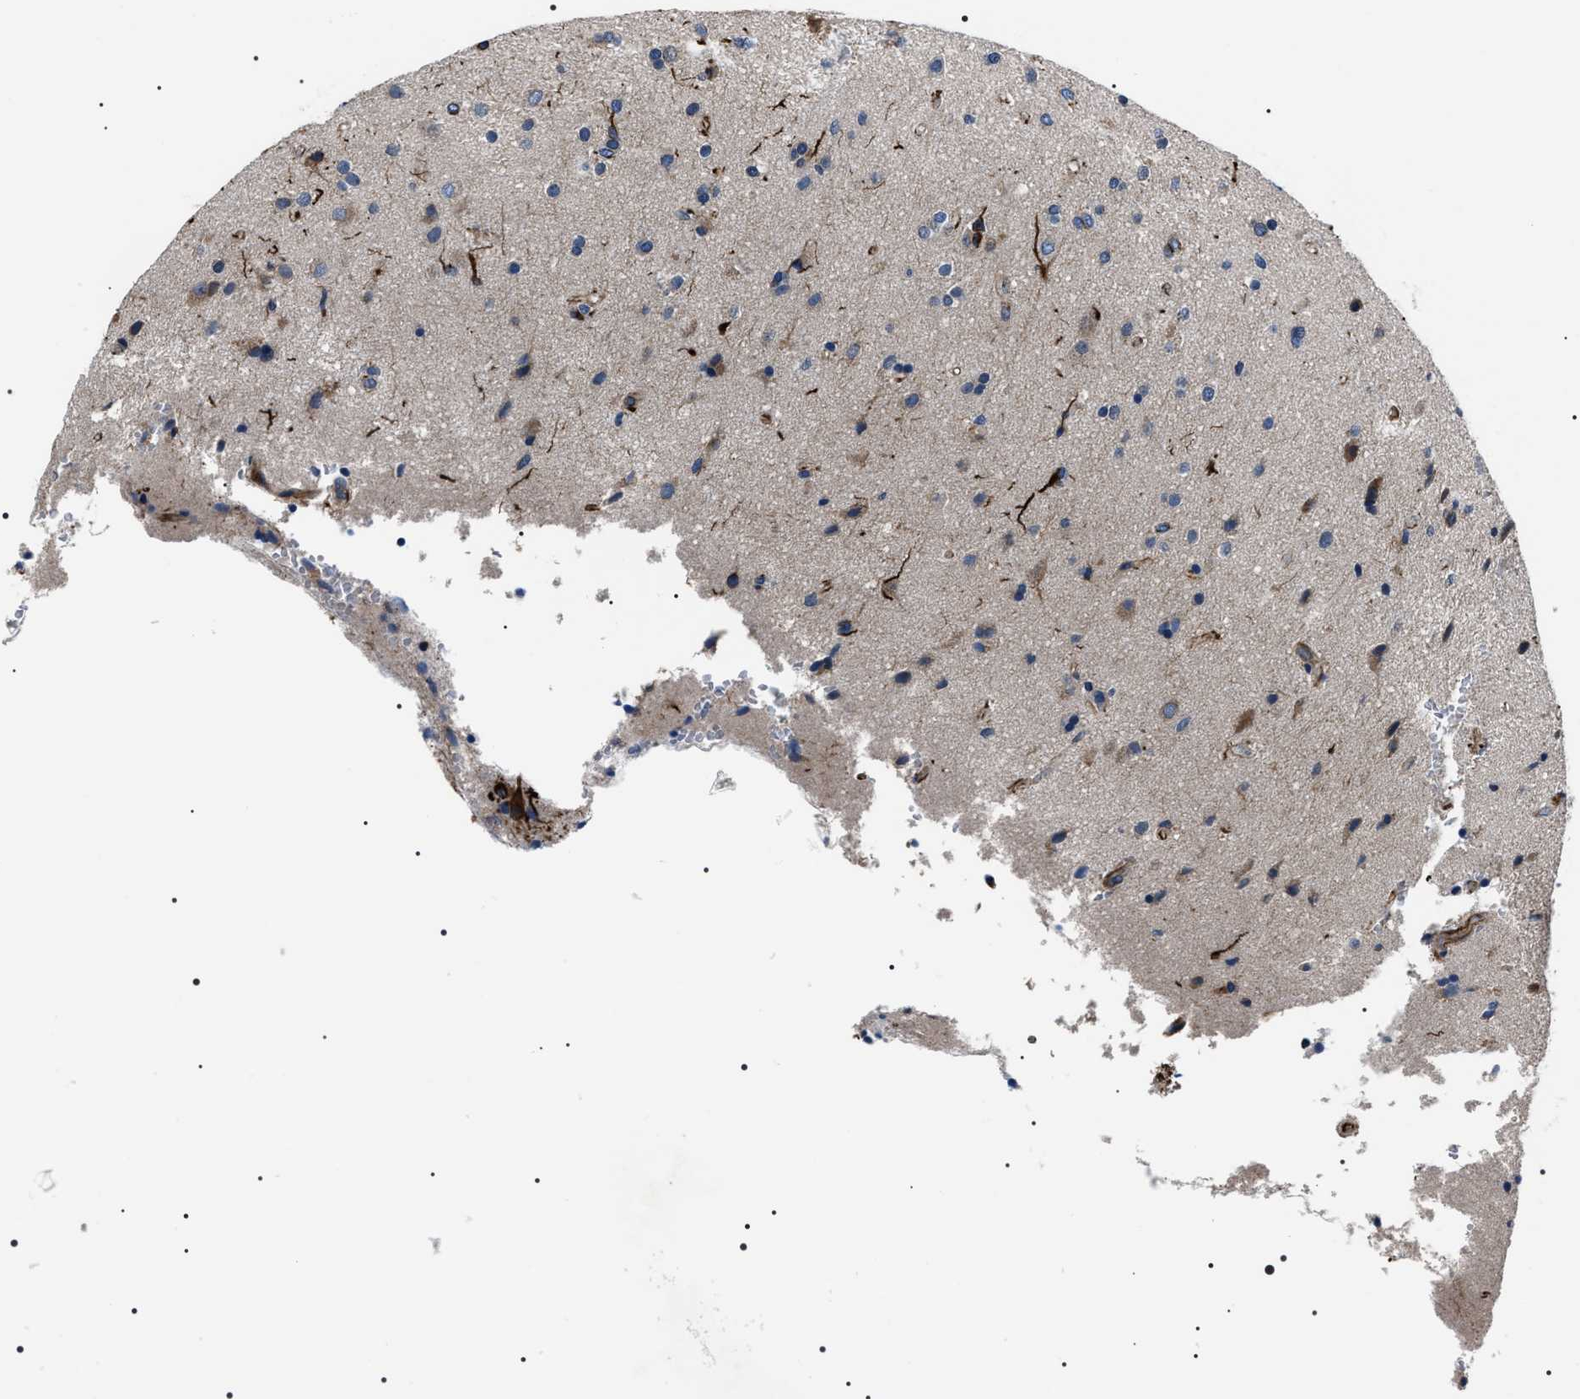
{"staining": {"intensity": "moderate", "quantity": "<25%", "location": "cytoplasmic/membranous"}, "tissue": "glioma", "cell_type": "Tumor cells", "image_type": "cancer", "snomed": [{"axis": "morphology", "description": "Glioma, malignant, High grade"}, {"axis": "topography", "description": "Brain"}], "caption": "Immunohistochemistry (IHC) image of glioma stained for a protein (brown), which demonstrates low levels of moderate cytoplasmic/membranous positivity in approximately <25% of tumor cells.", "gene": "BAG2", "patient": {"sex": "male", "age": 72}}